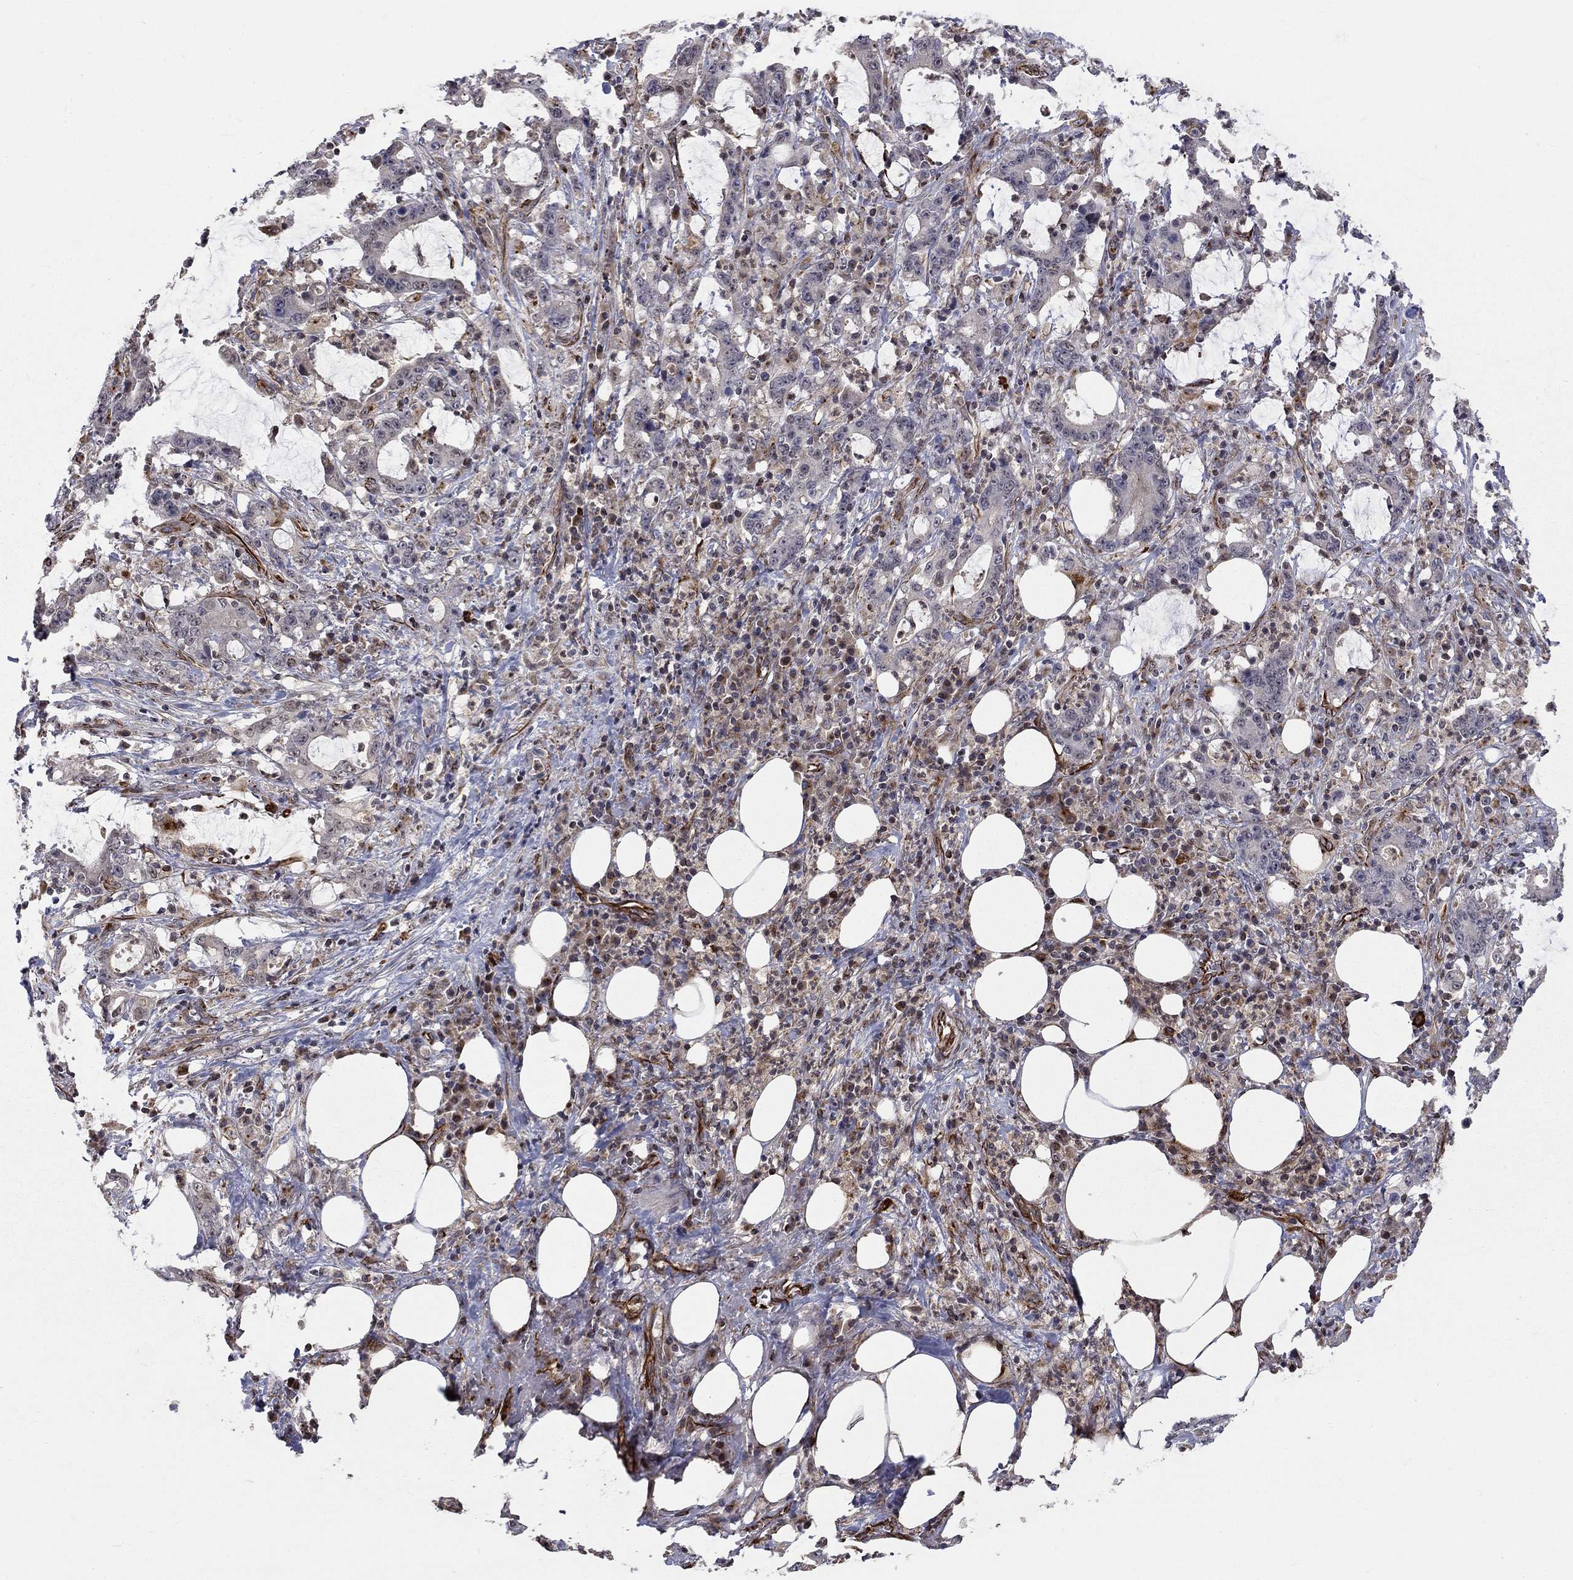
{"staining": {"intensity": "negative", "quantity": "none", "location": "none"}, "tissue": "stomach cancer", "cell_type": "Tumor cells", "image_type": "cancer", "snomed": [{"axis": "morphology", "description": "Adenocarcinoma, NOS"}, {"axis": "topography", "description": "Stomach, upper"}], "caption": "High magnification brightfield microscopy of stomach cancer stained with DAB (brown) and counterstained with hematoxylin (blue): tumor cells show no significant expression.", "gene": "MSRA", "patient": {"sex": "male", "age": 68}}